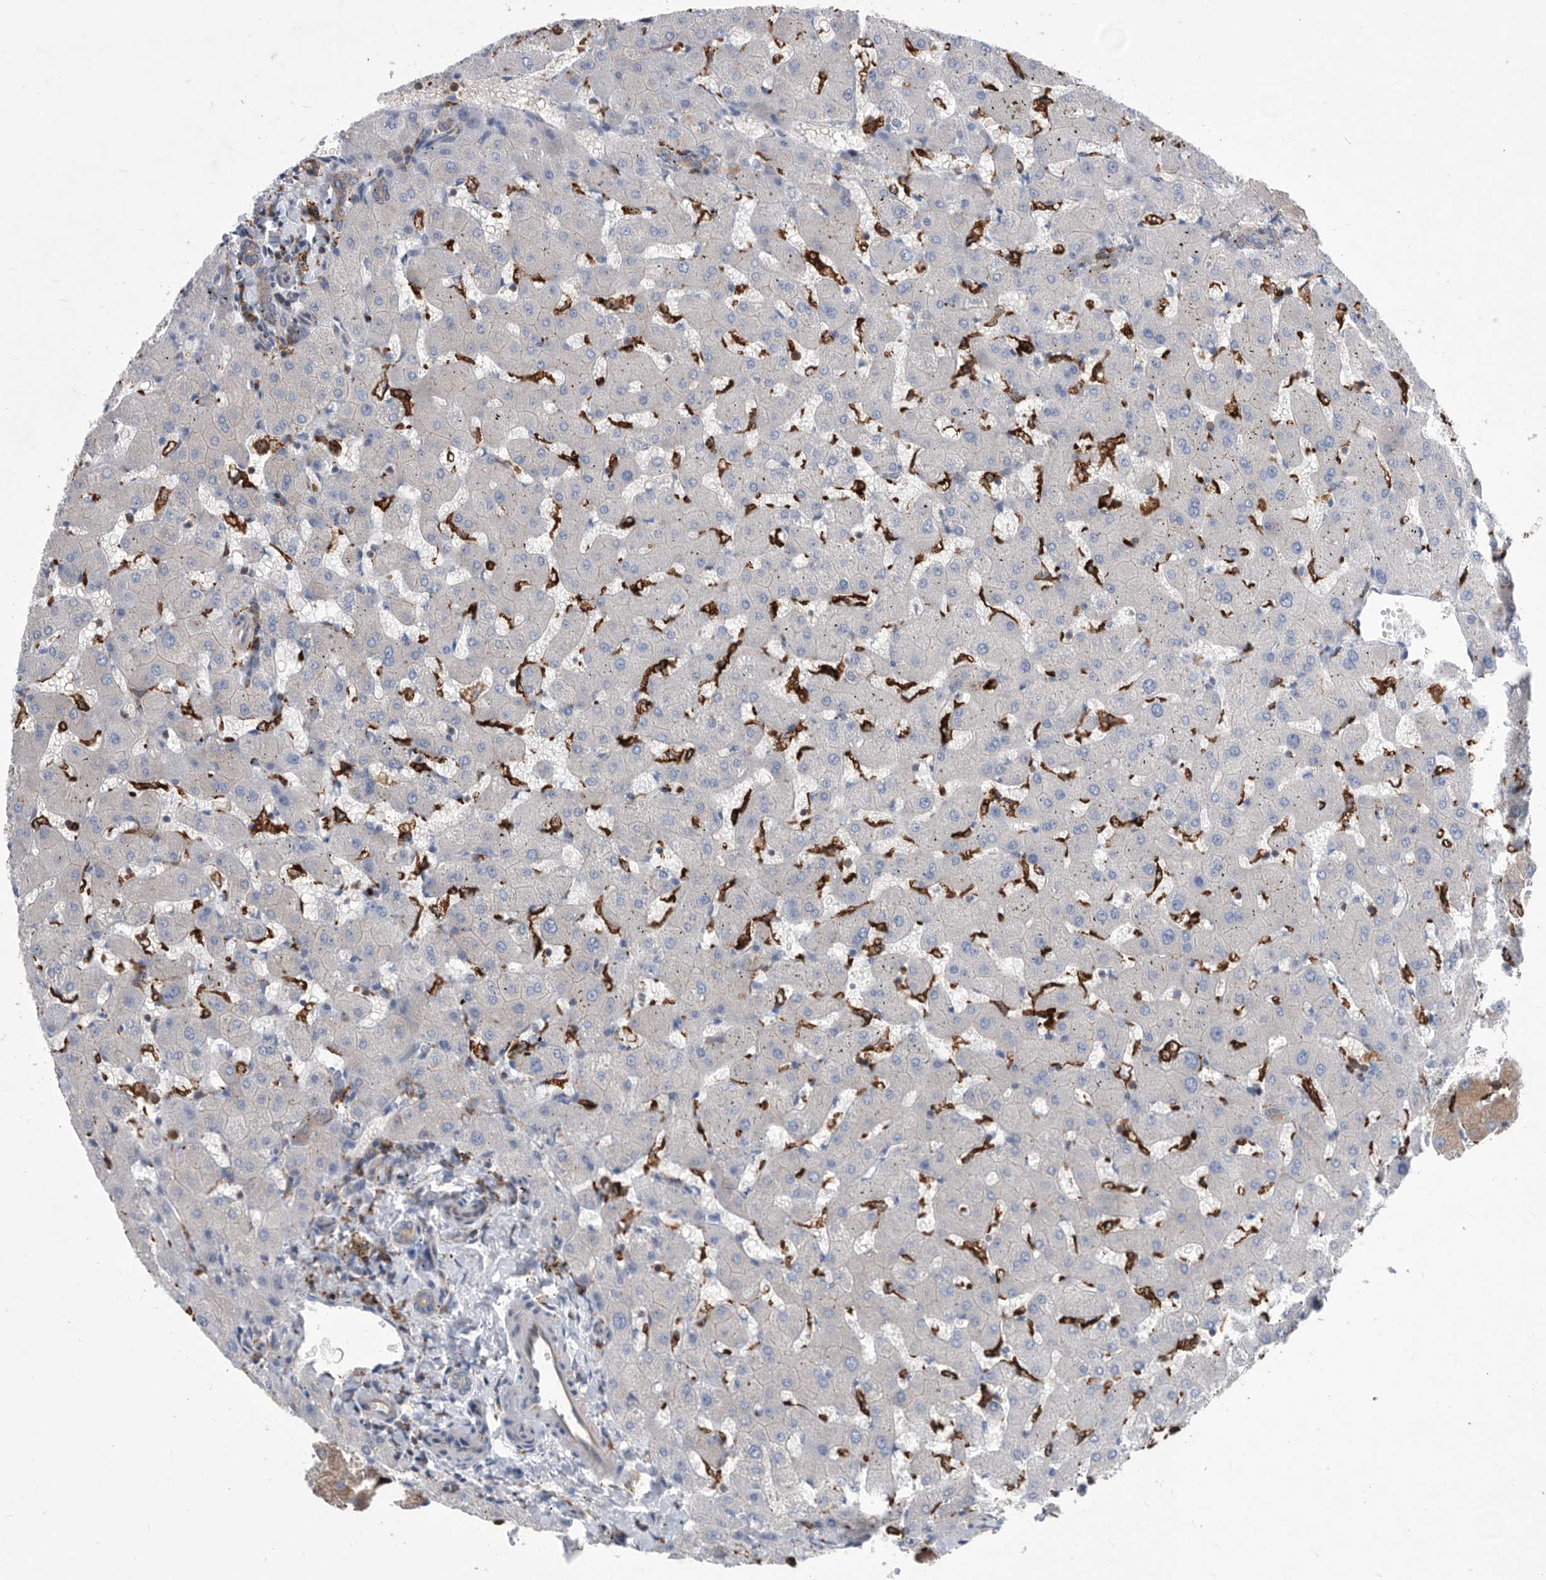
{"staining": {"intensity": "weak", "quantity": ">75%", "location": "cytoplasmic/membranous"}, "tissue": "liver", "cell_type": "Cholangiocytes", "image_type": "normal", "snomed": [{"axis": "morphology", "description": "Normal tissue, NOS"}, {"axis": "topography", "description": "Liver"}], "caption": "Unremarkable liver displays weak cytoplasmic/membranous staining in about >75% of cholangiocytes (Brightfield microscopy of DAB IHC at high magnification)..", "gene": "SMG7", "patient": {"sex": "female", "age": 63}}